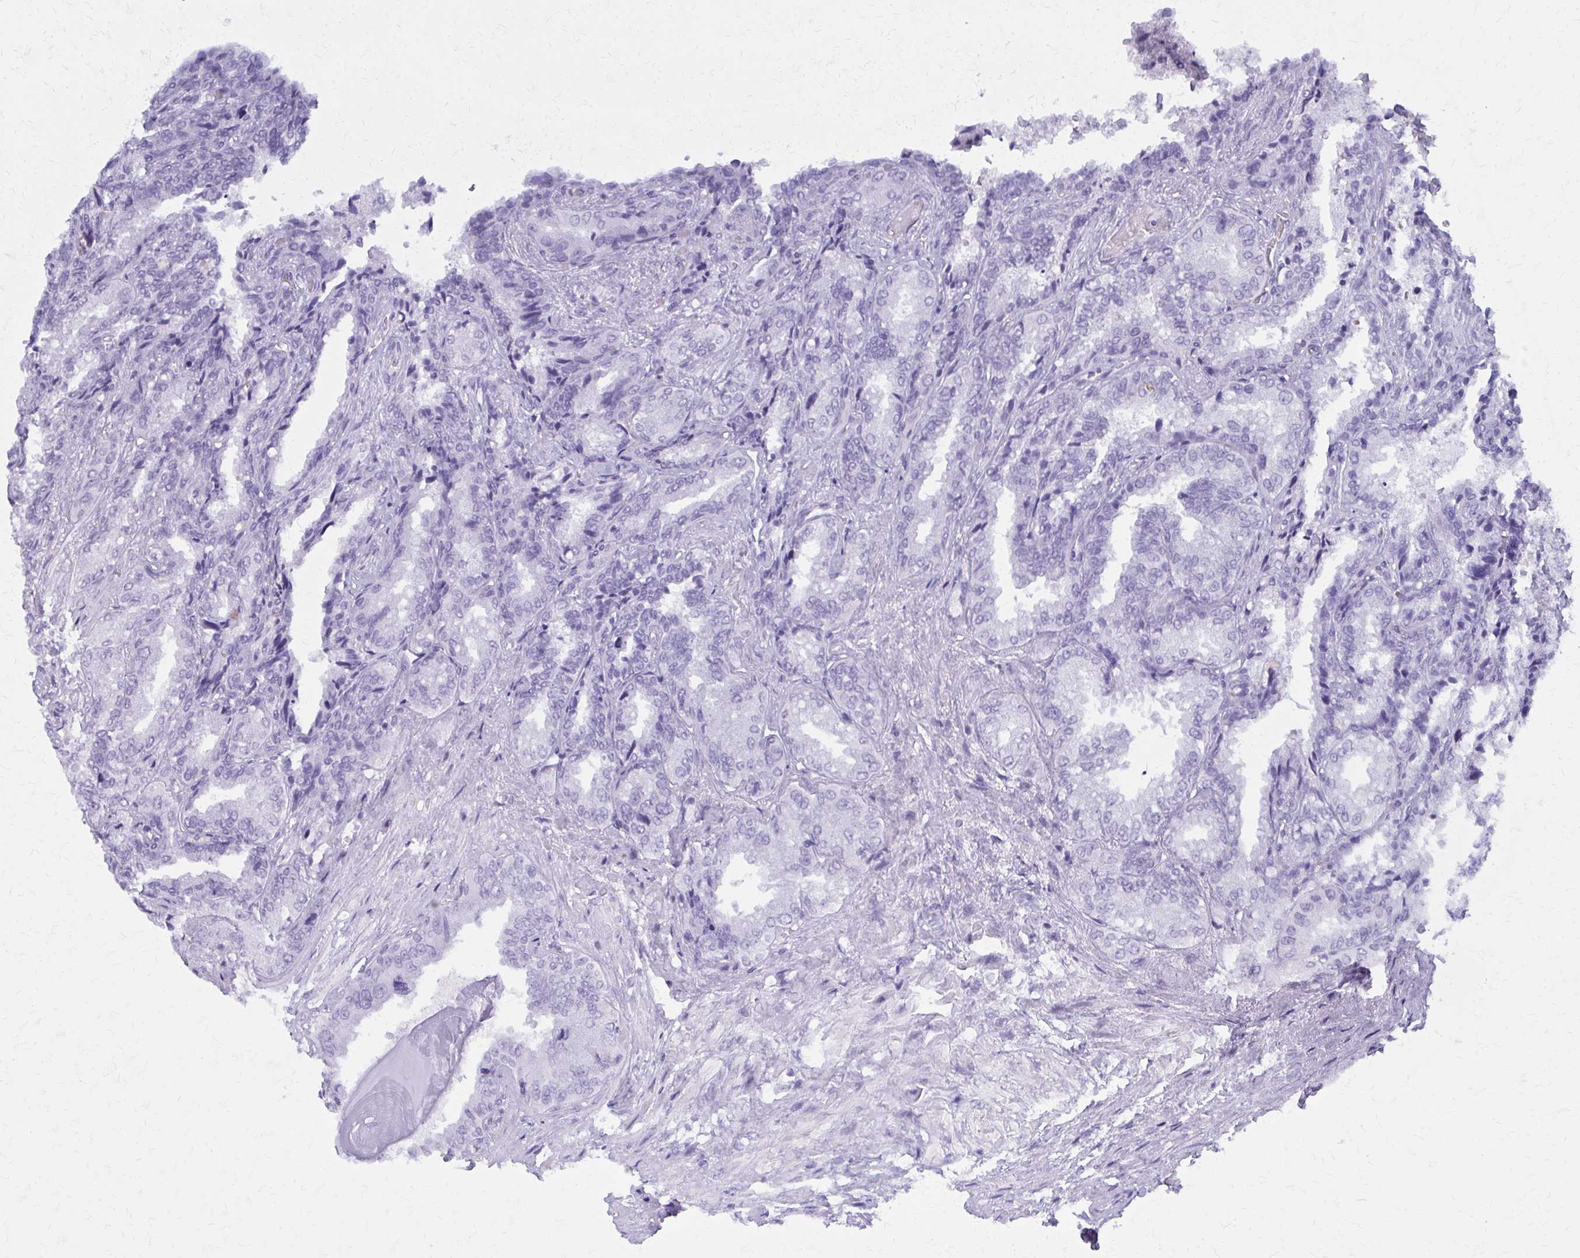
{"staining": {"intensity": "weak", "quantity": "<25%", "location": "cytoplasmic/membranous"}, "tissue": "seminal vesicle", "cell_type": "Glandular cells", "image_type": "normal", "snomed": [{"axis": "morphology", "description": "Normal tissue, NOS"}, {"axis": "topography", "description": "Seminal veicle"}], "caption": "A histopathology image of human seminal vesicle is negative for staining in glandular cells. (Stains: DAB (3,3'-diaminobenzidine) immunohistochemistry with hematoxylin counter stain, Microscopy: brightfield microscopy at high magnification).", "gene": "GFAP", "patient": {"sex": "male", "age": 68}}